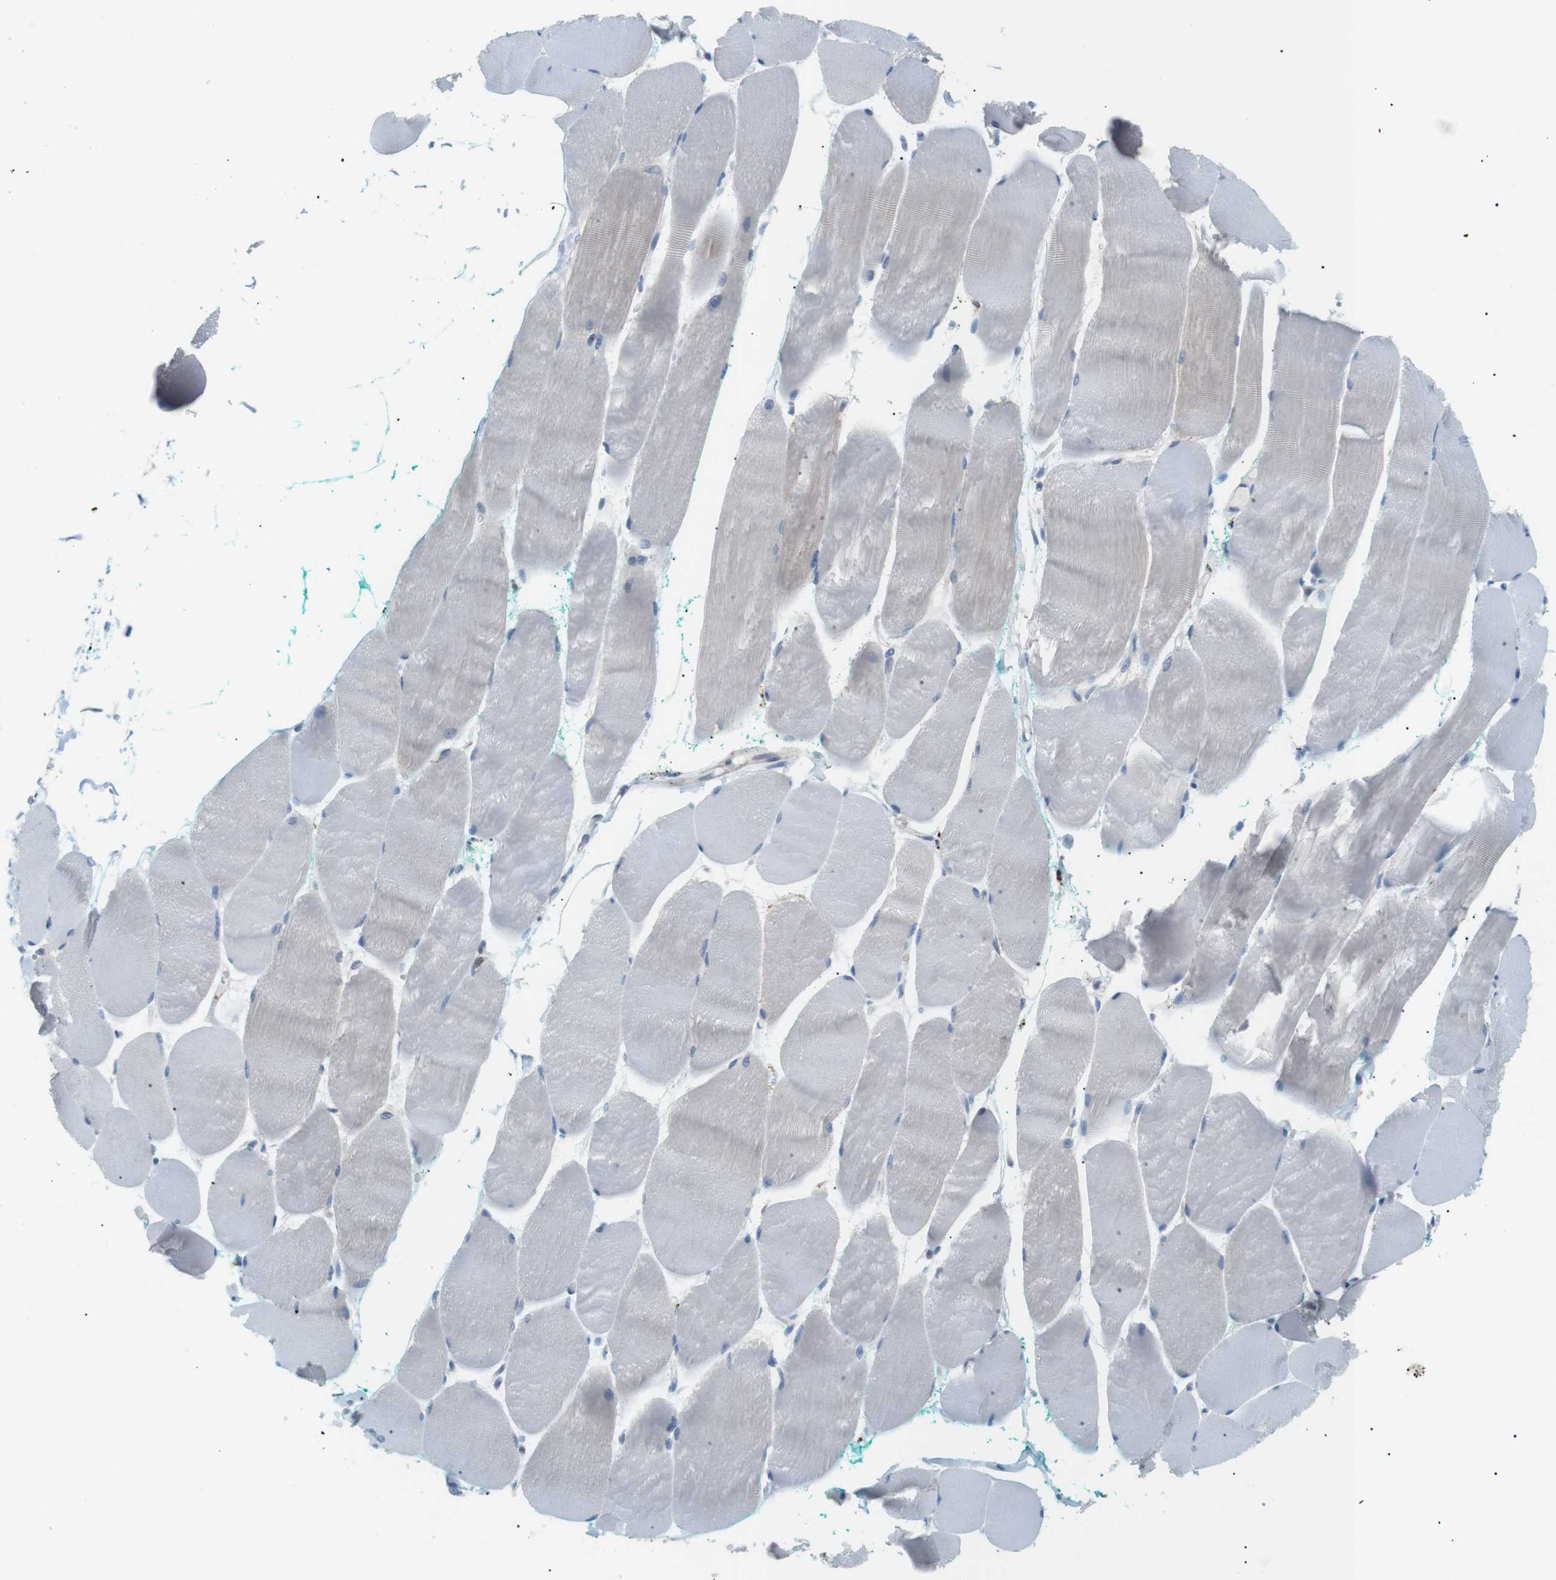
{"staining": {"intensity": "negative", "quantity": "none", "location": "none"}, "tissue": "skeletal muscle", "cell_type": "Myocytes", "image_type": "normal", "snomed": [{"axis": "morphology", "description": "Normal tissue, NOS"}, {"axis": "morphology", "description": "Squamous cell carcinoma, NOS"}, {"axis": "topography", "description": "Skeletal muscle"}], "caption": "Immunohistochemical staining of unremarkable human skeletal muscle reveals no significant staining in myocytes. (Brightfield microscopy of DAB (3,3'-diaminobenzidine) immunohistochemistry at high magnification).", "gene": "B4GALNT2", "patient": {"sex": "male", "age": 51}}